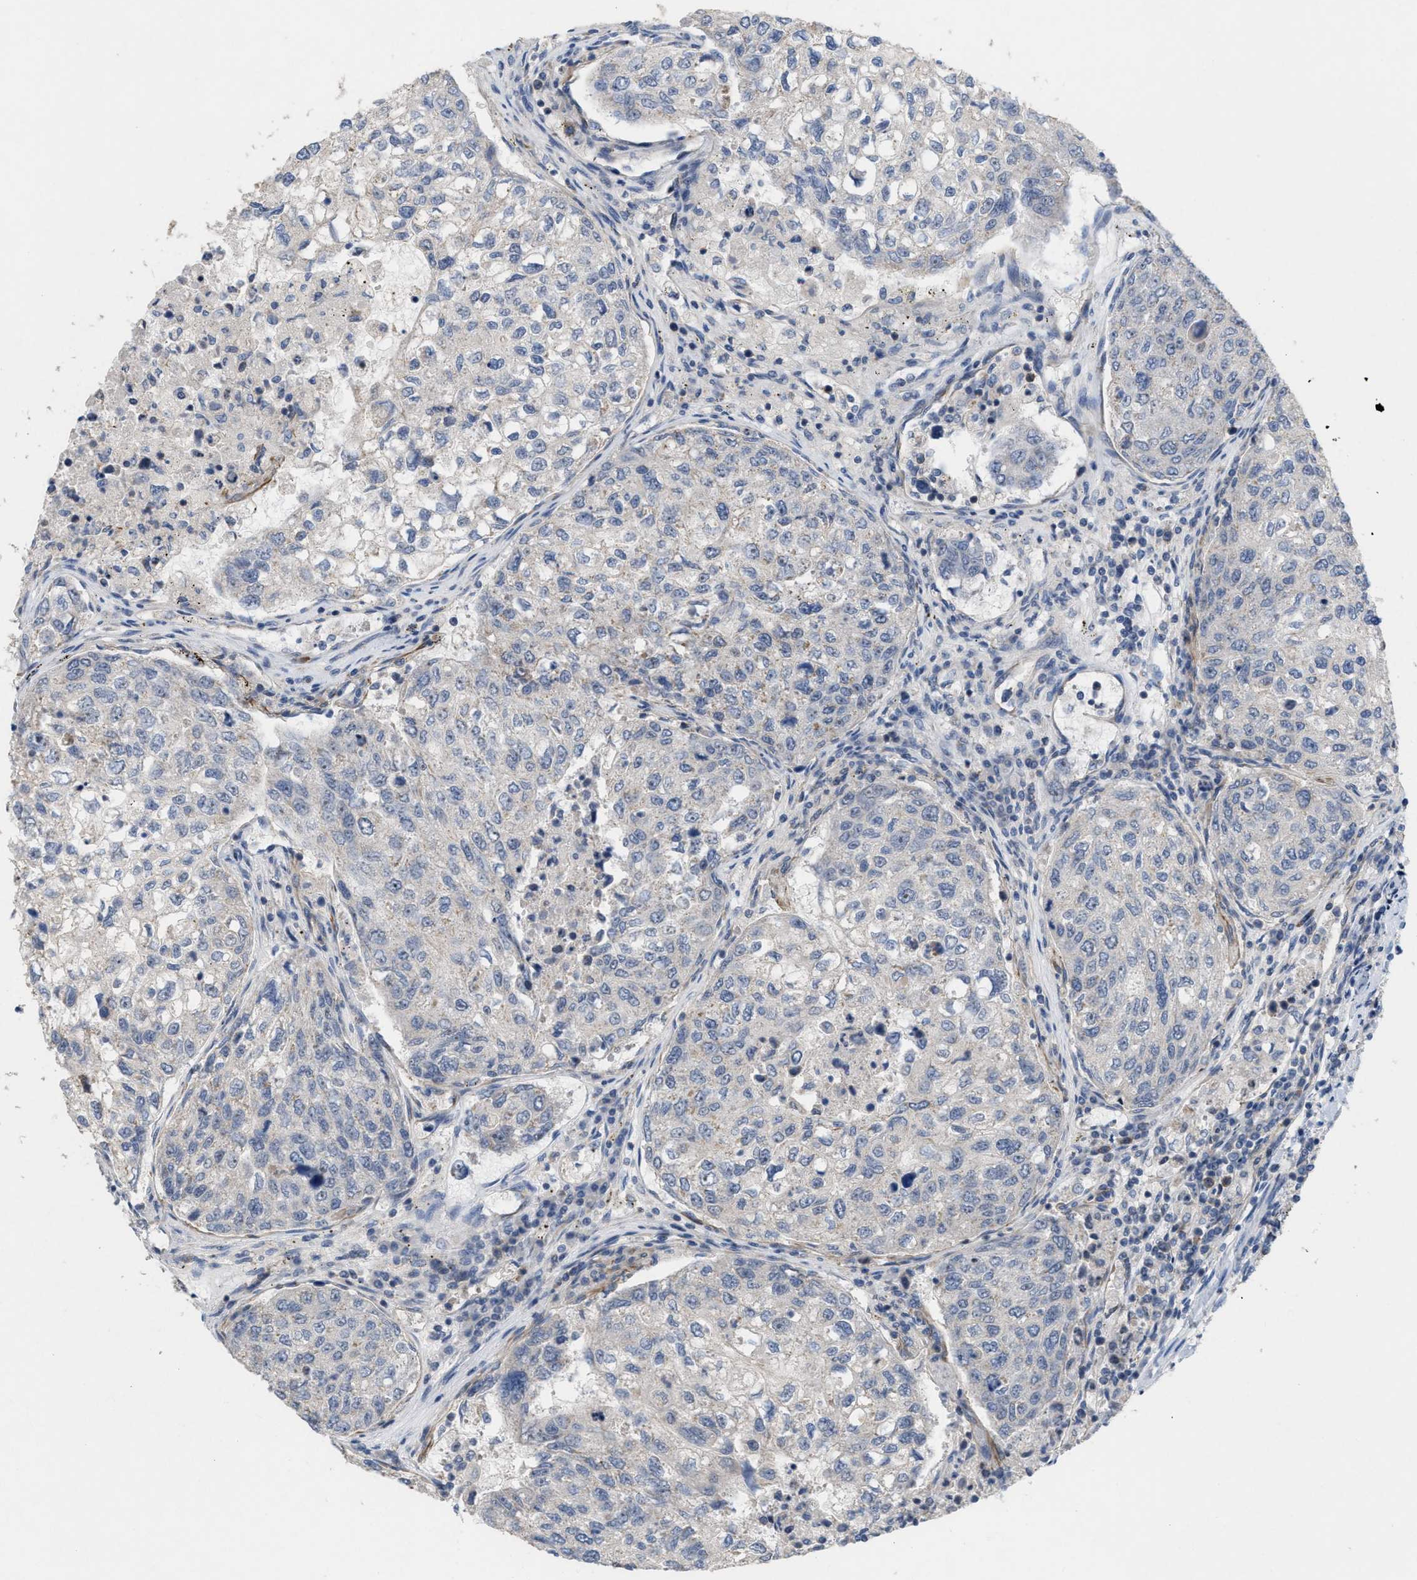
{"staining": {"intensity": "negative", "quantity": "none", "location": "none"}, "tissue": "urothelial cancer", "cell_type": "Tumor cells", "image_type": "cancer", "snomed": [{"axis": "morphology", "description": "Urothelial carcinoma, High grade"}, {"axis": "topography", "description": "Lymph node"}, {"axis": "topography", "description": "Urinary bladder"}], "caption": "Urothelial carcinoma (high-grade) was stained to show a protein in brown. There is no significant positivity in tumor cells. The staining was performed using DAB to visualize the protein expression in brown, while the nuclei were stained in blue with hematoxylin (Magnification: 20x).", "gene": "UBAP2", "patient": {"sex": "male", "age": 51}}